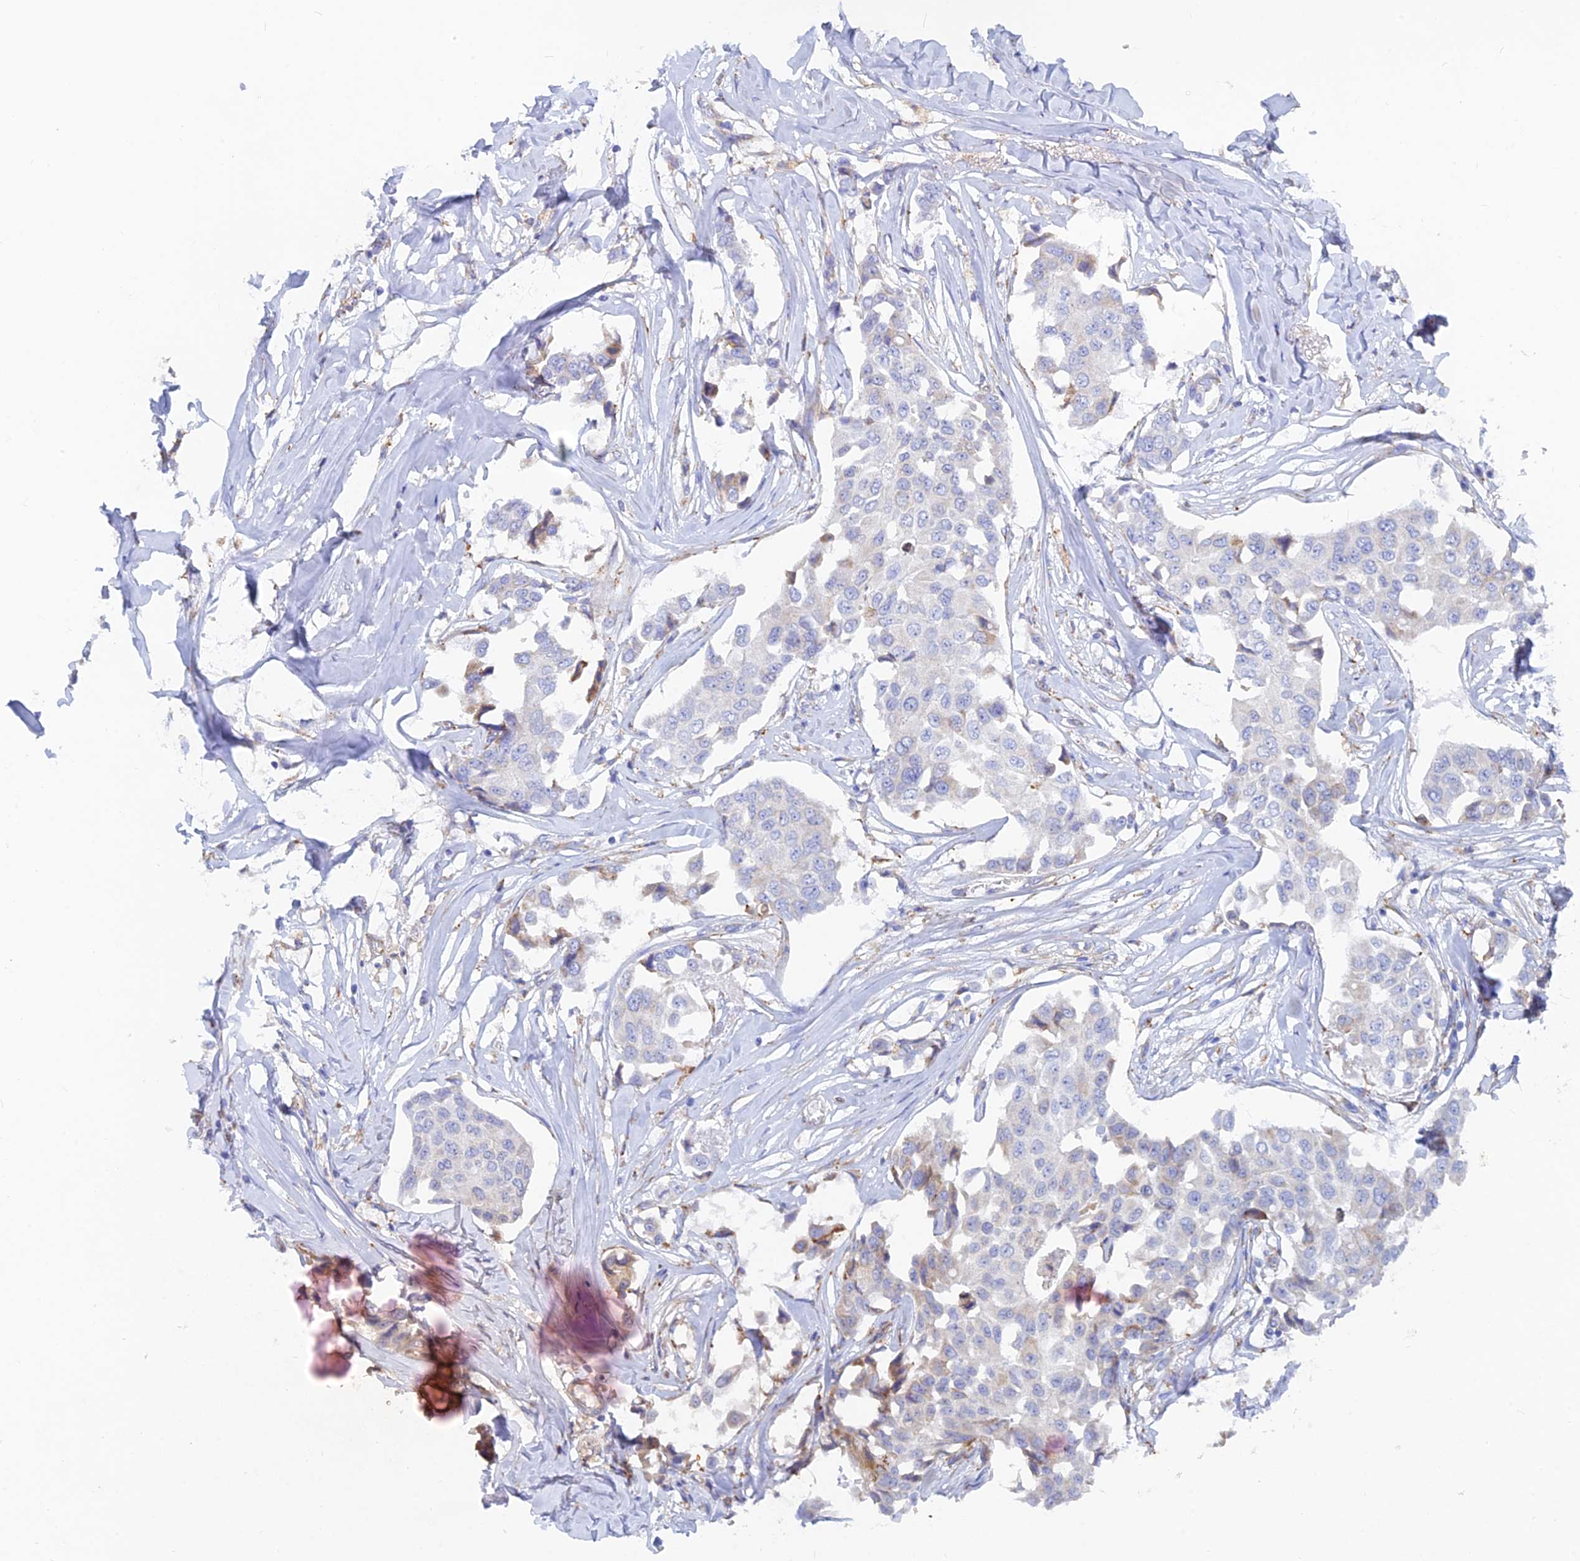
{"staining": {"intensity": "negative", "quantity": "none", "location": "none"}, "tissue": "breast cancer", "cell_type": "Tumor cells", "image_type": "cancer", "snomed": [{"axis": "morphology", "description": "Duct carcinoma"}, {"axis": "topography", "description": "Breast"}], "caption": "There is no significant staining in tumor cells of breast cancer. (DAB (3,3'-diaminobenzidine) immunohistochemistry, high magnification).", "gene": "WDR35", "patient": {"sex": "female", "age": 80}}